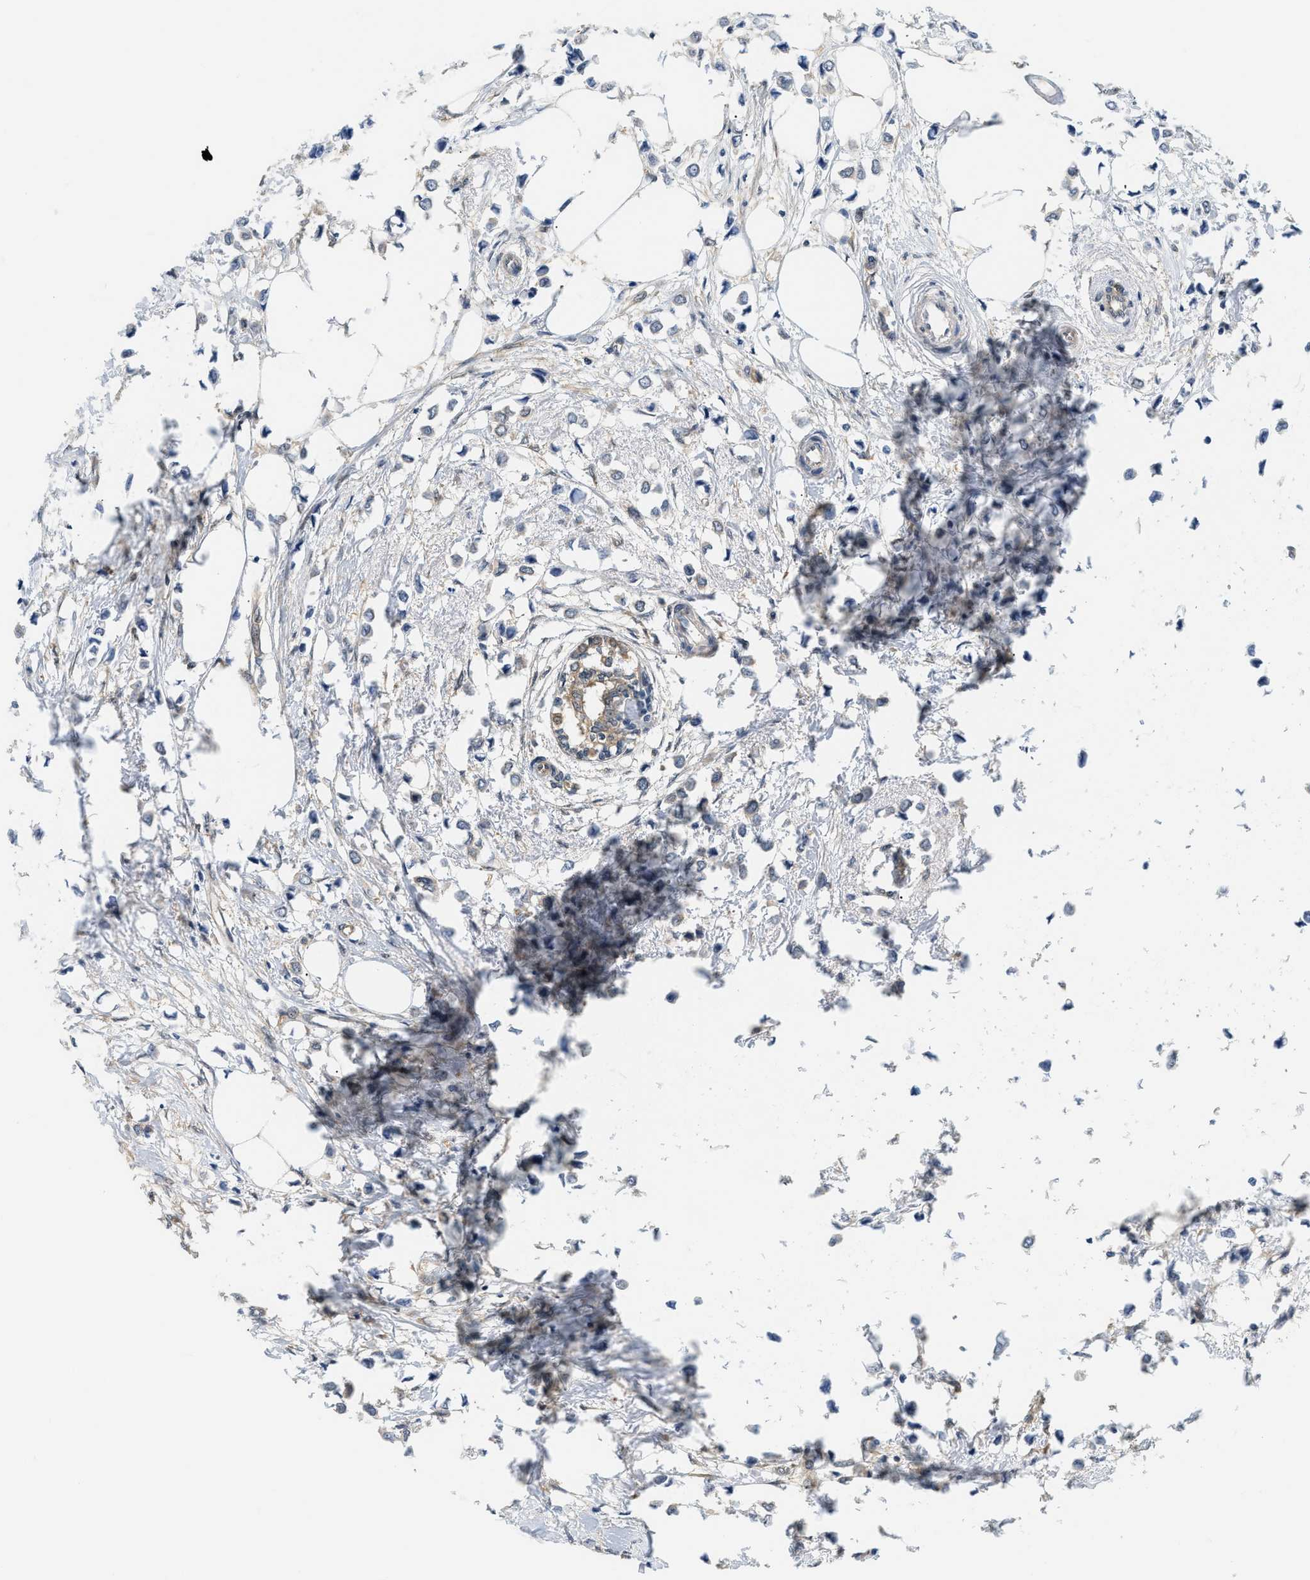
{"staining": {"intensity": "negative", "quantity": "none", "location": "none"}, "tissue": "breast cancer", "cell_type": "Tumor cells", "image_type": "cancer", "snomed": [{"axis": "morphology", "description": "Lobular carcinoma"}, {"axis": "topography", "description": "Breast"}], "caption": "A micrograph of human lobular carcinoma (breast) is negative for staining in tumor cells.", "gene": "EIF4EBP2", "patient": {"sex": "female", "age": 51}}